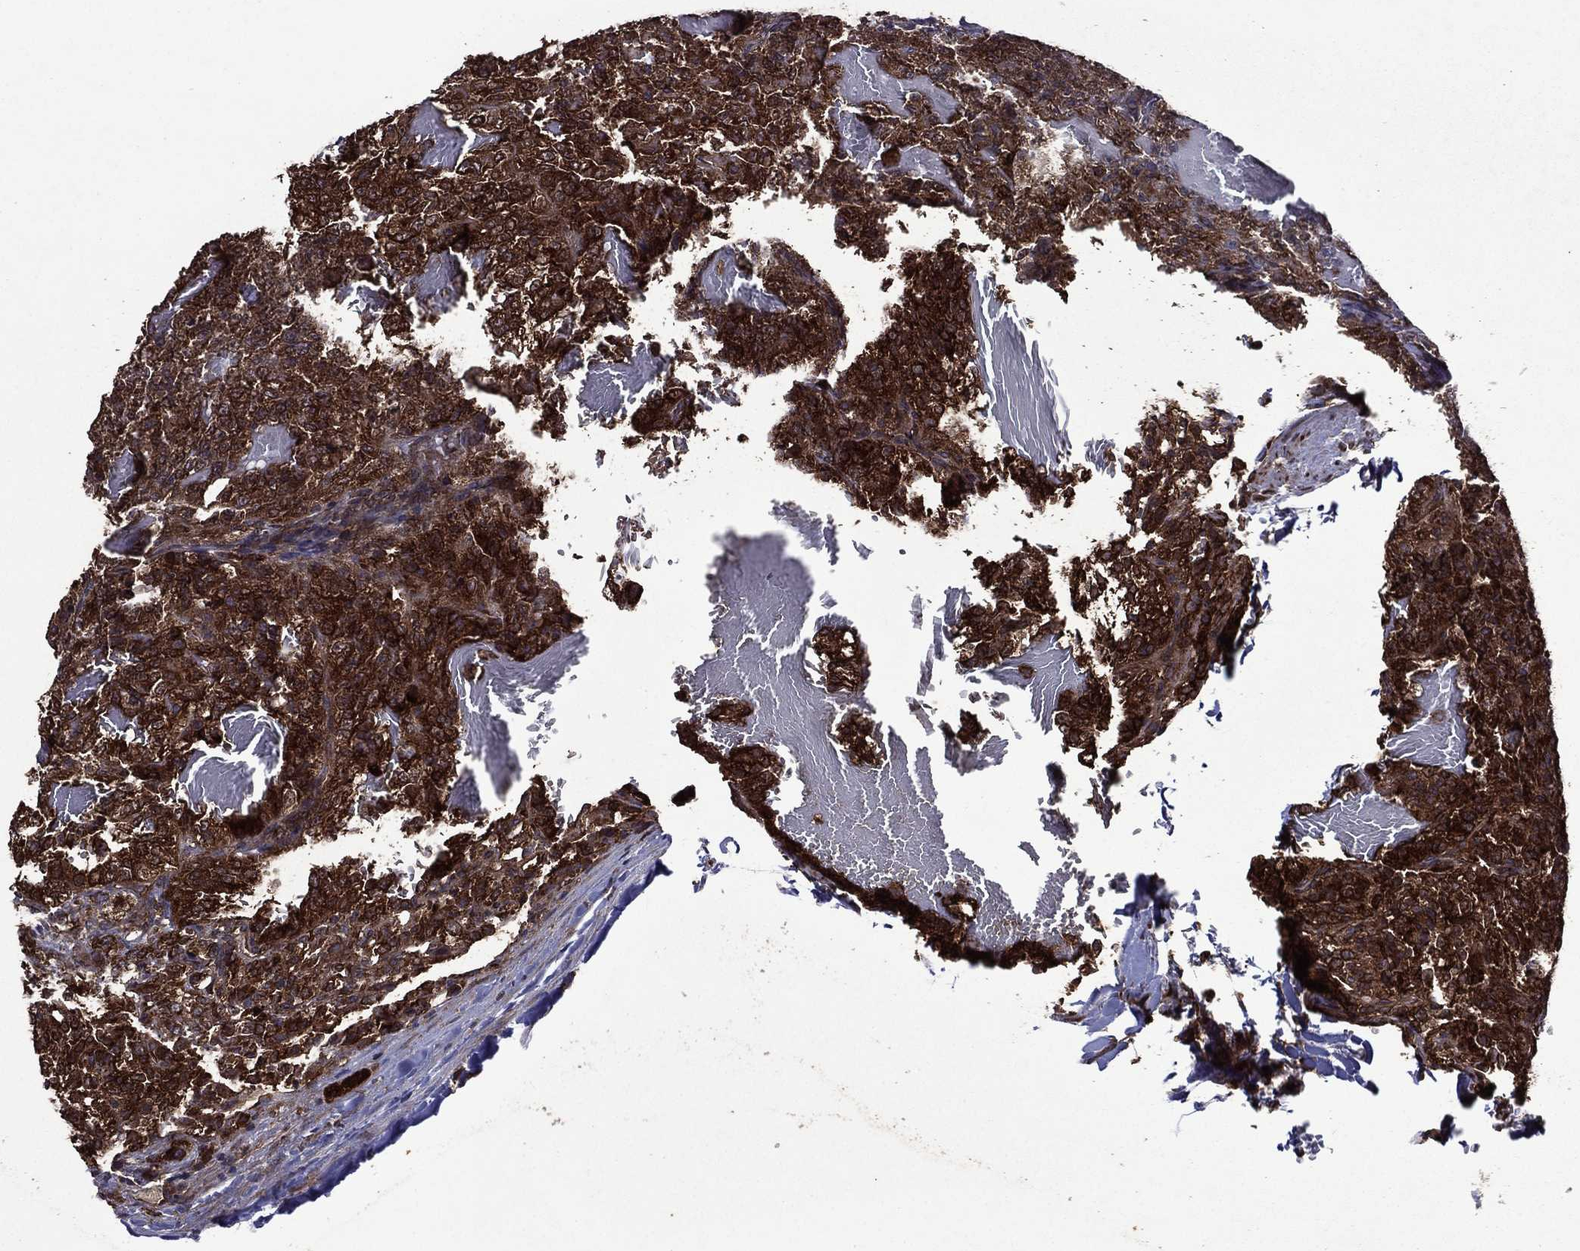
{"staining": {"intensity": "strong", "quantity": ">75%", "location": "cytoplasmic/membranous"}, "tissue": "renal cancer", "cell_type": "Tumor cells", "image_type": "cancer", "snomed": [{"axis": "morphology", "description": "Adenocarcinoma, NOS"}, {"axis": "topography", "description": "Kidney"}], "caption": "An image showing strong cytoplasmic/membranous expression in approximately >75% of tumor cells in renal cancer, as visualized by brown immunohistochemical staining.", "gene": "EIF2B4", "patient": {"sex": "female", "age": 63}}